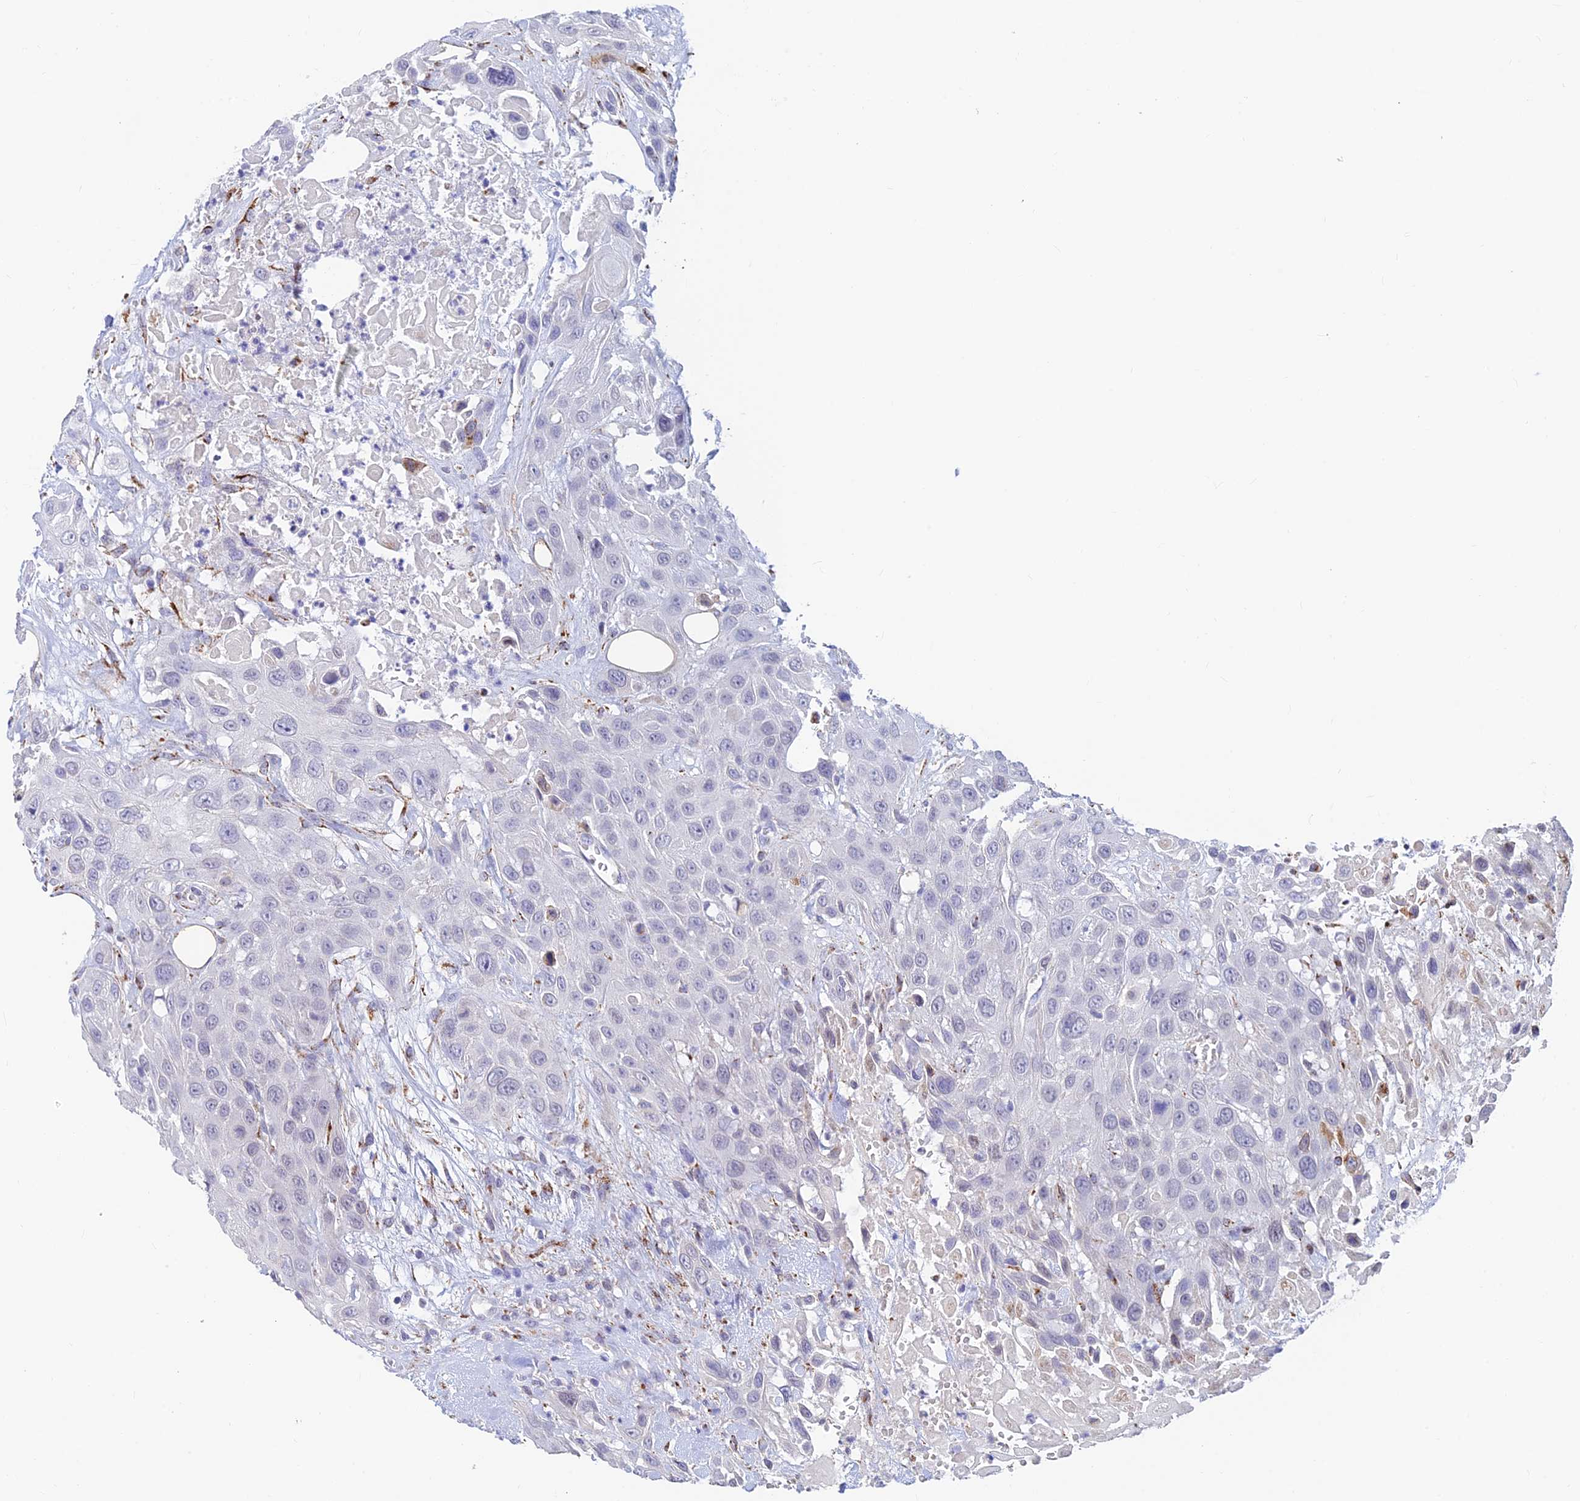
{"staining": {"intensity": "negative", "quantity": "none", "location": "none"}, "tissue": "head and neck cancer", "cell_type": "Tumor cells", "image_type": "cancer", "snomed": [{"axis": "morphology", "description": "Squamous cell carcinoma, NOS"}, {"axis": "topography", "description": "Head-Neck"}], "caption": "DAB immunohistochemical staining of human head and neck cancer (squamous cell carcinoma) reveals no significant staining in tumor cells.", "gene": "ALDH1L2", "patient": {"sex": "male", "age": 81}}